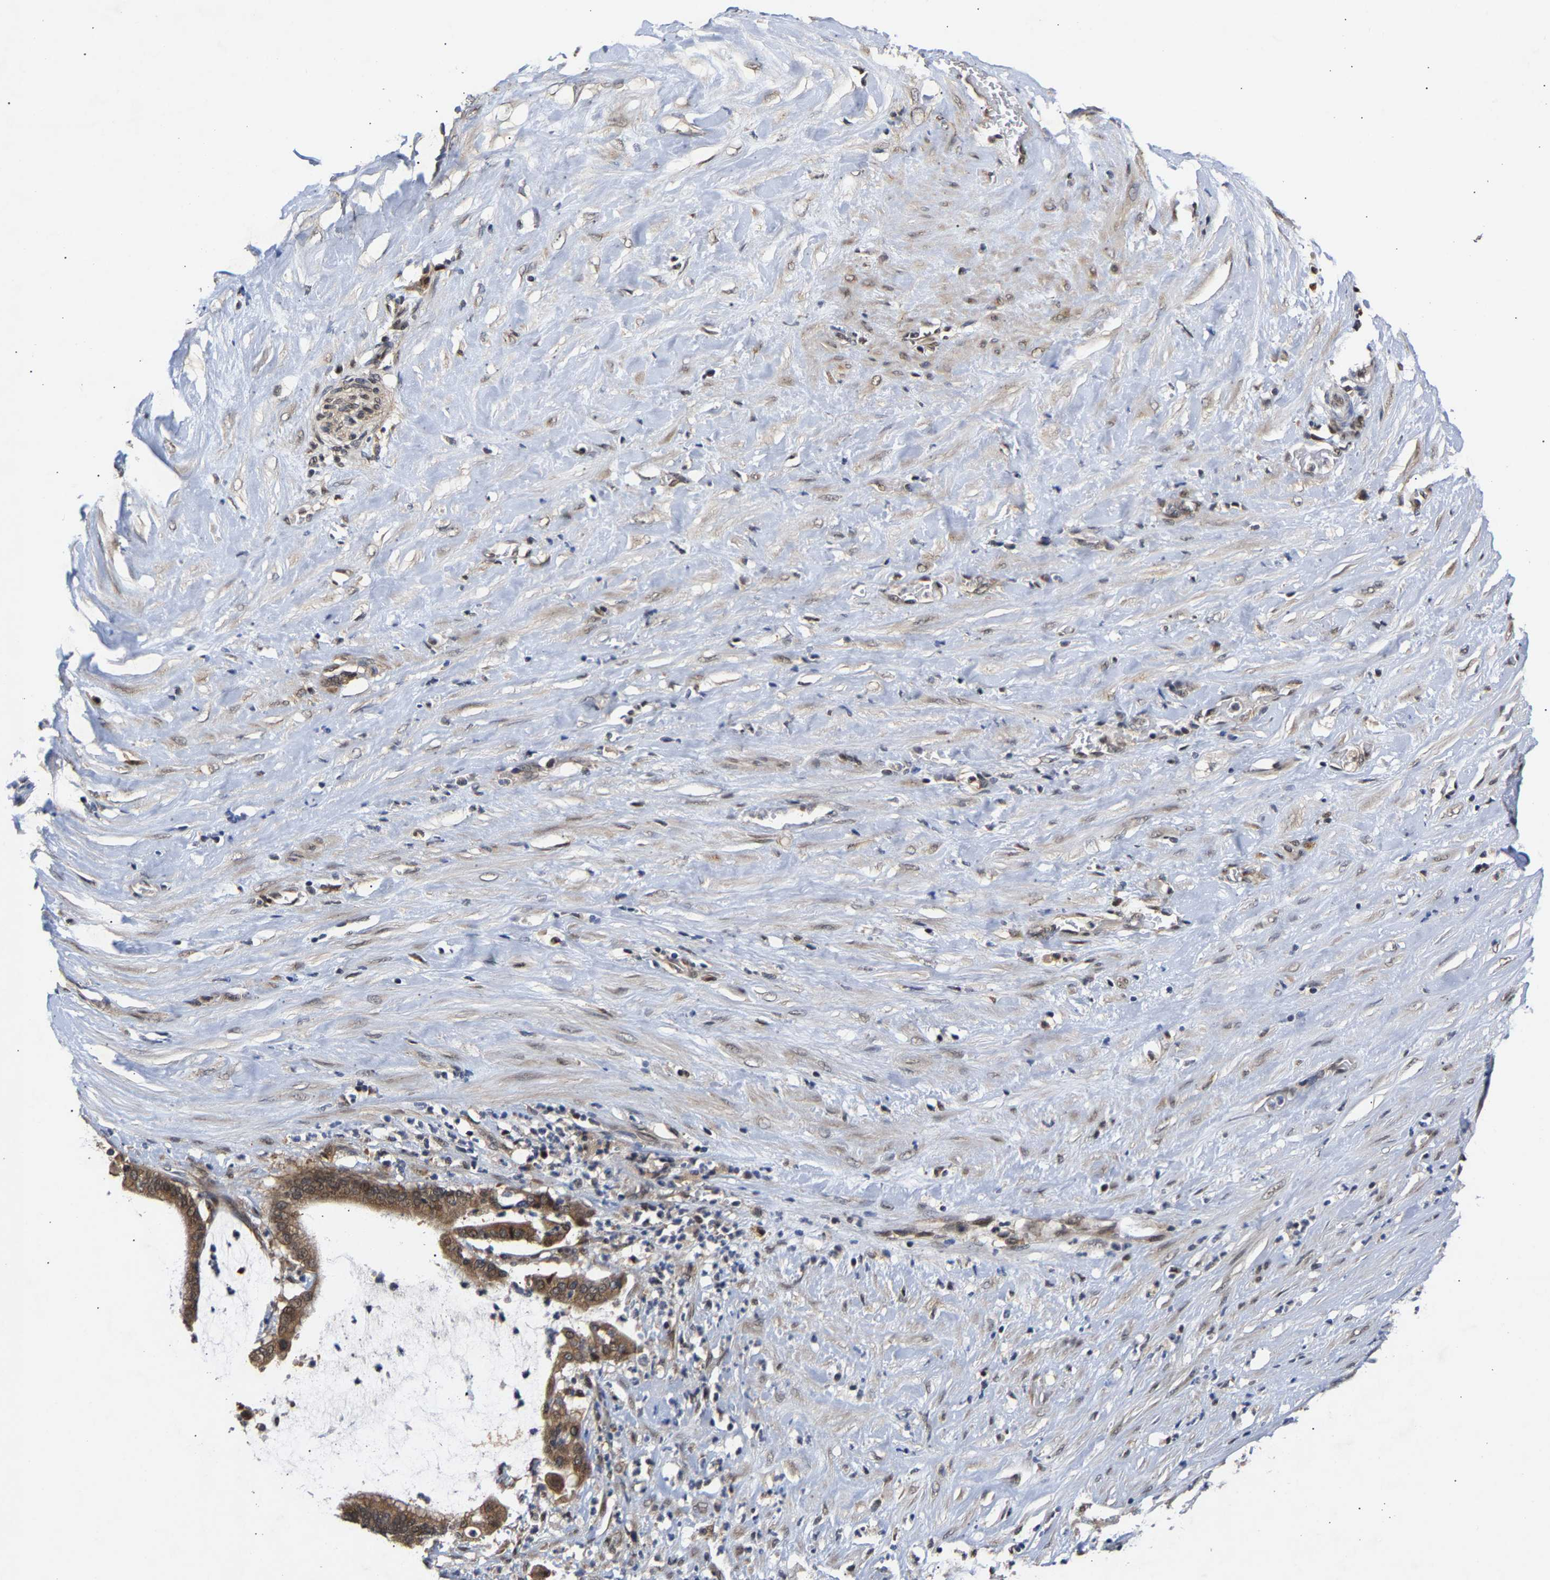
{"staining": {"intensity": "moderate", "quantity": ">75%", "location": "cytoplasmic/membranous"}, "tissue": "pancreatic cancer", "cell_type": "Tumor cells", "image_type": "cancer", "snomed": [{"axis": "morphology", "description": "Adenocarcinoma, NOS"}, {"axis": "topography", "description": "Pancreas"}], "caption": "A high-resolution histopathology image shows immunohistochemistry staining of pancreatic cancer (adenocarcinoma), which demonstrates moderate cytoplasmic/membranous expression in approximately >75% of tumor cells.", "gene": "CLIP2", "patient": {"sex": "male", "age": 41}}